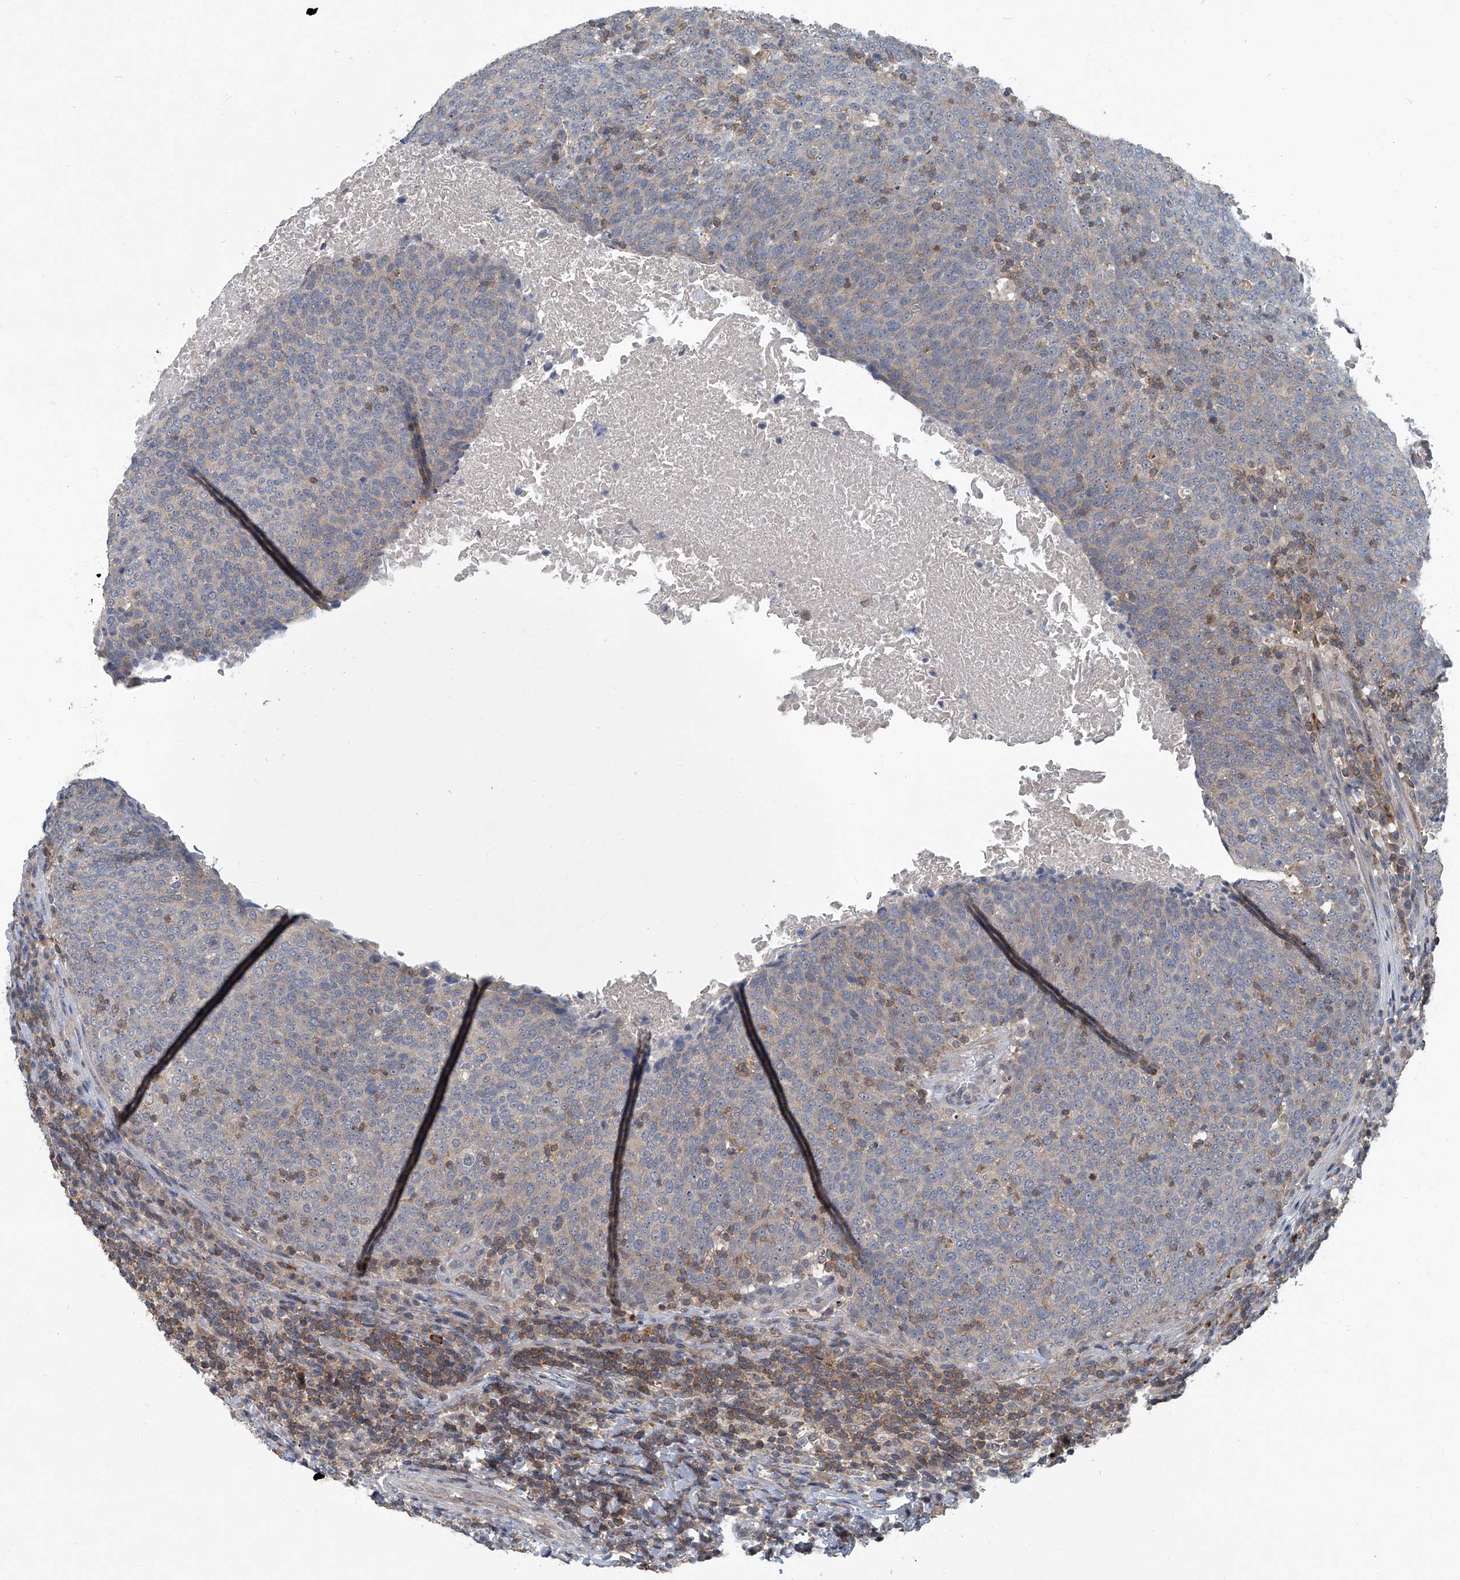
{"staining": {"intensity": "negative", "quantity": "none", "location": "none"}, "tissue": "head and neck cancer", "cell_type": "Tumor cells", "image_type": "cancer", "snomed": [{"axis": "morphology", "description": "Squamous cell carcinoma, NOS"}, {"axis": "morphology", "description": "Squamous cell carcinoma, metastatic, NOS"}, {"axis": "topography", "description": "Lymph node"}, {"axis": "topography", "description": "Head-Neck"}], "caption": "Immunohistochemical staining of squamous cell carcinoma (head and neck) exhibits no significant staining in tumor cells.", "gene": "AKNAD1", "patient": {"sex": "male", "age": 62}}